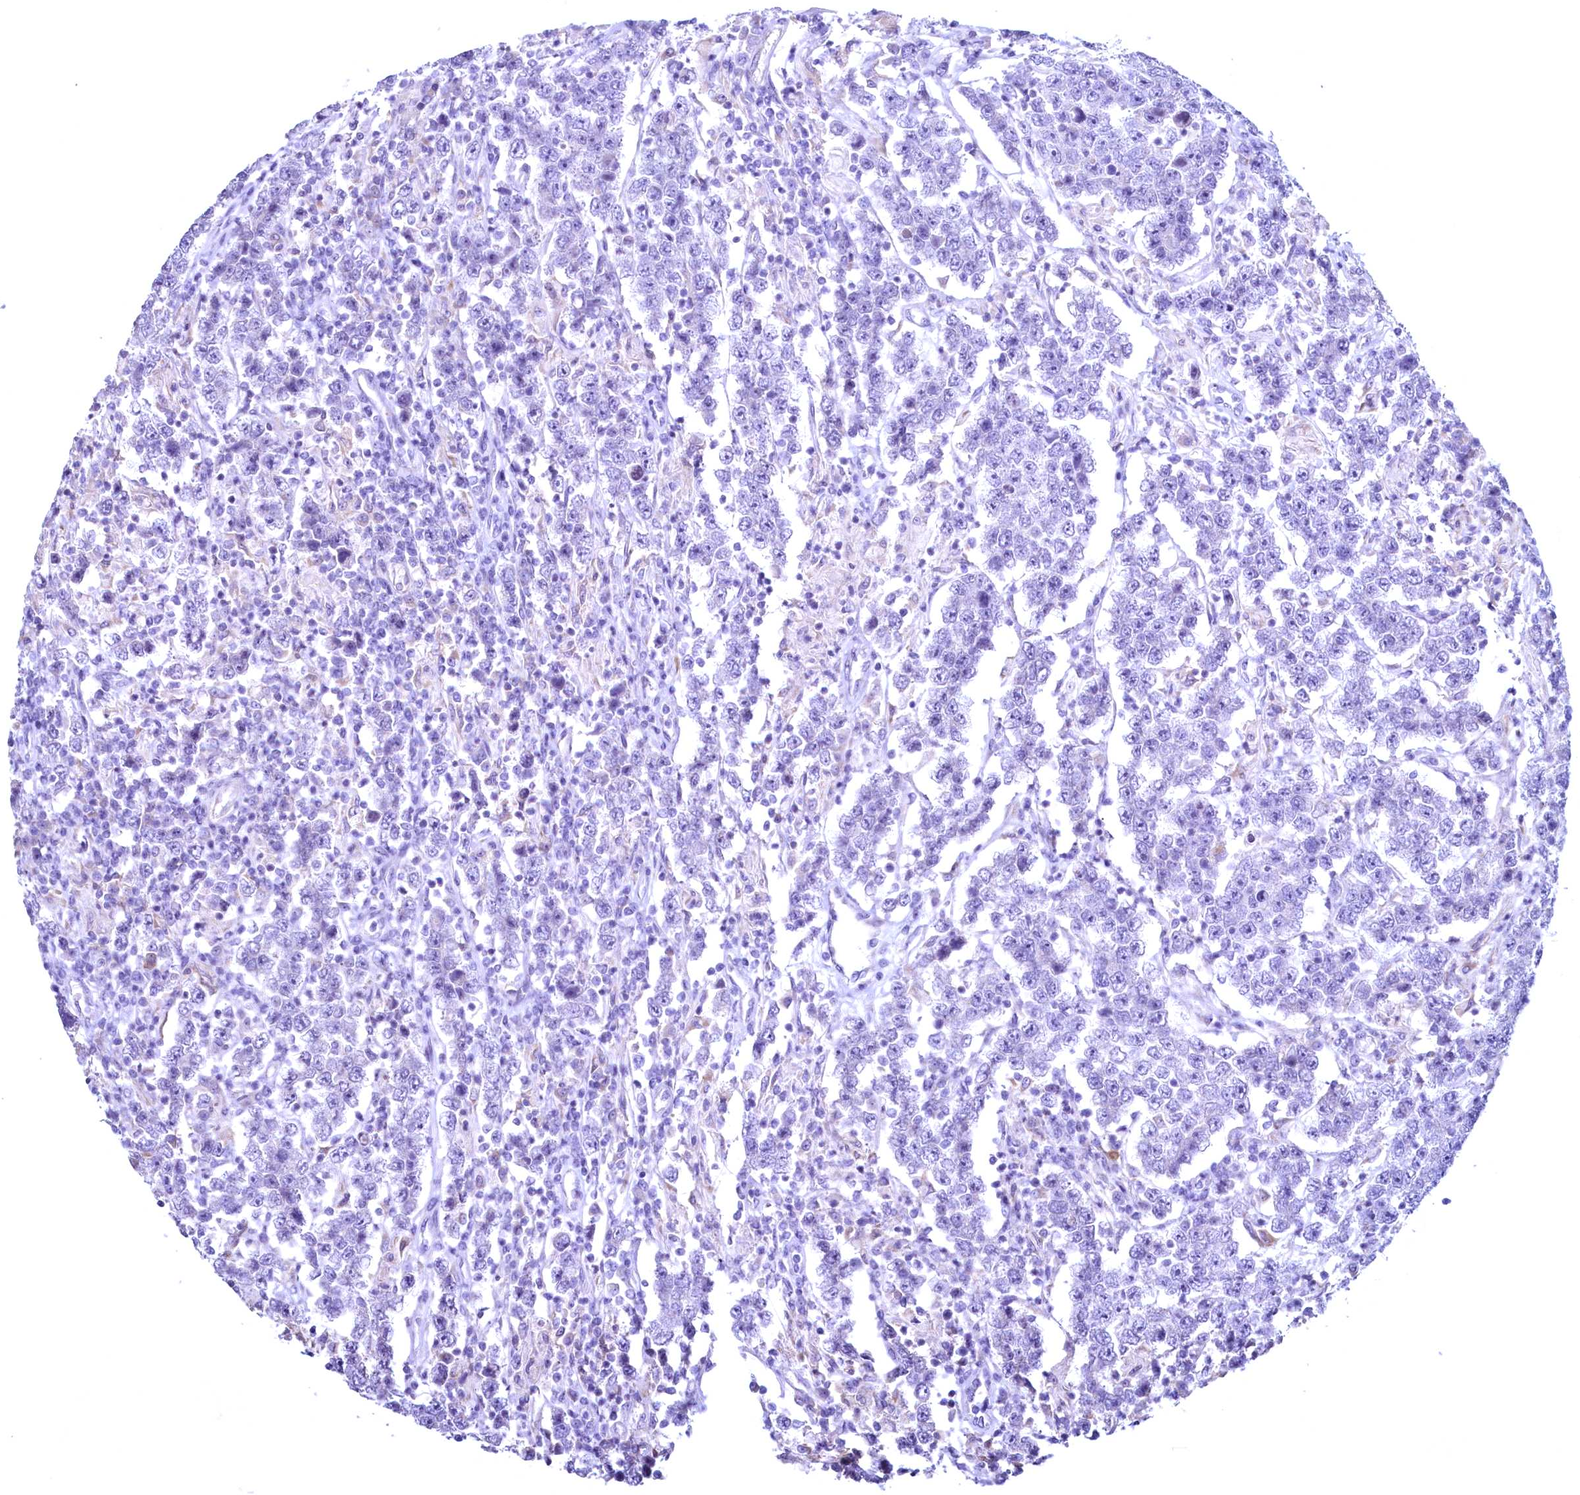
{"staining": {"intensity": "negative", "quantity": "none", "location": "none"}, "tissue": "testis cancer", "cell_type": "Tumor cells", "image_type": "cancer", "snomed": [{"axis": "morphology", "description": "Normal tissue, NOS"}, {"axis": "morphology", "description": "Urothelial carcinoma, High grade"}, {"axis": "morphology", "description": "Seminoma, NOS"}, {"axis": "morphology", "description": "Carcinoma, Embryonal, NOS"}, {"axis": "topography", "description": "Urinary bladder"}, {"axis": "topography", "description": "Testis"}], "caption": "Immunohistochemistry (IHC) photomicrograph of neoplastic tissue: testis seminoma stained with DAB shows no significant protein expression in tumor cells.", "gene": "MAP1LC3A", "patient": {"sex": "male", "age": 41}}